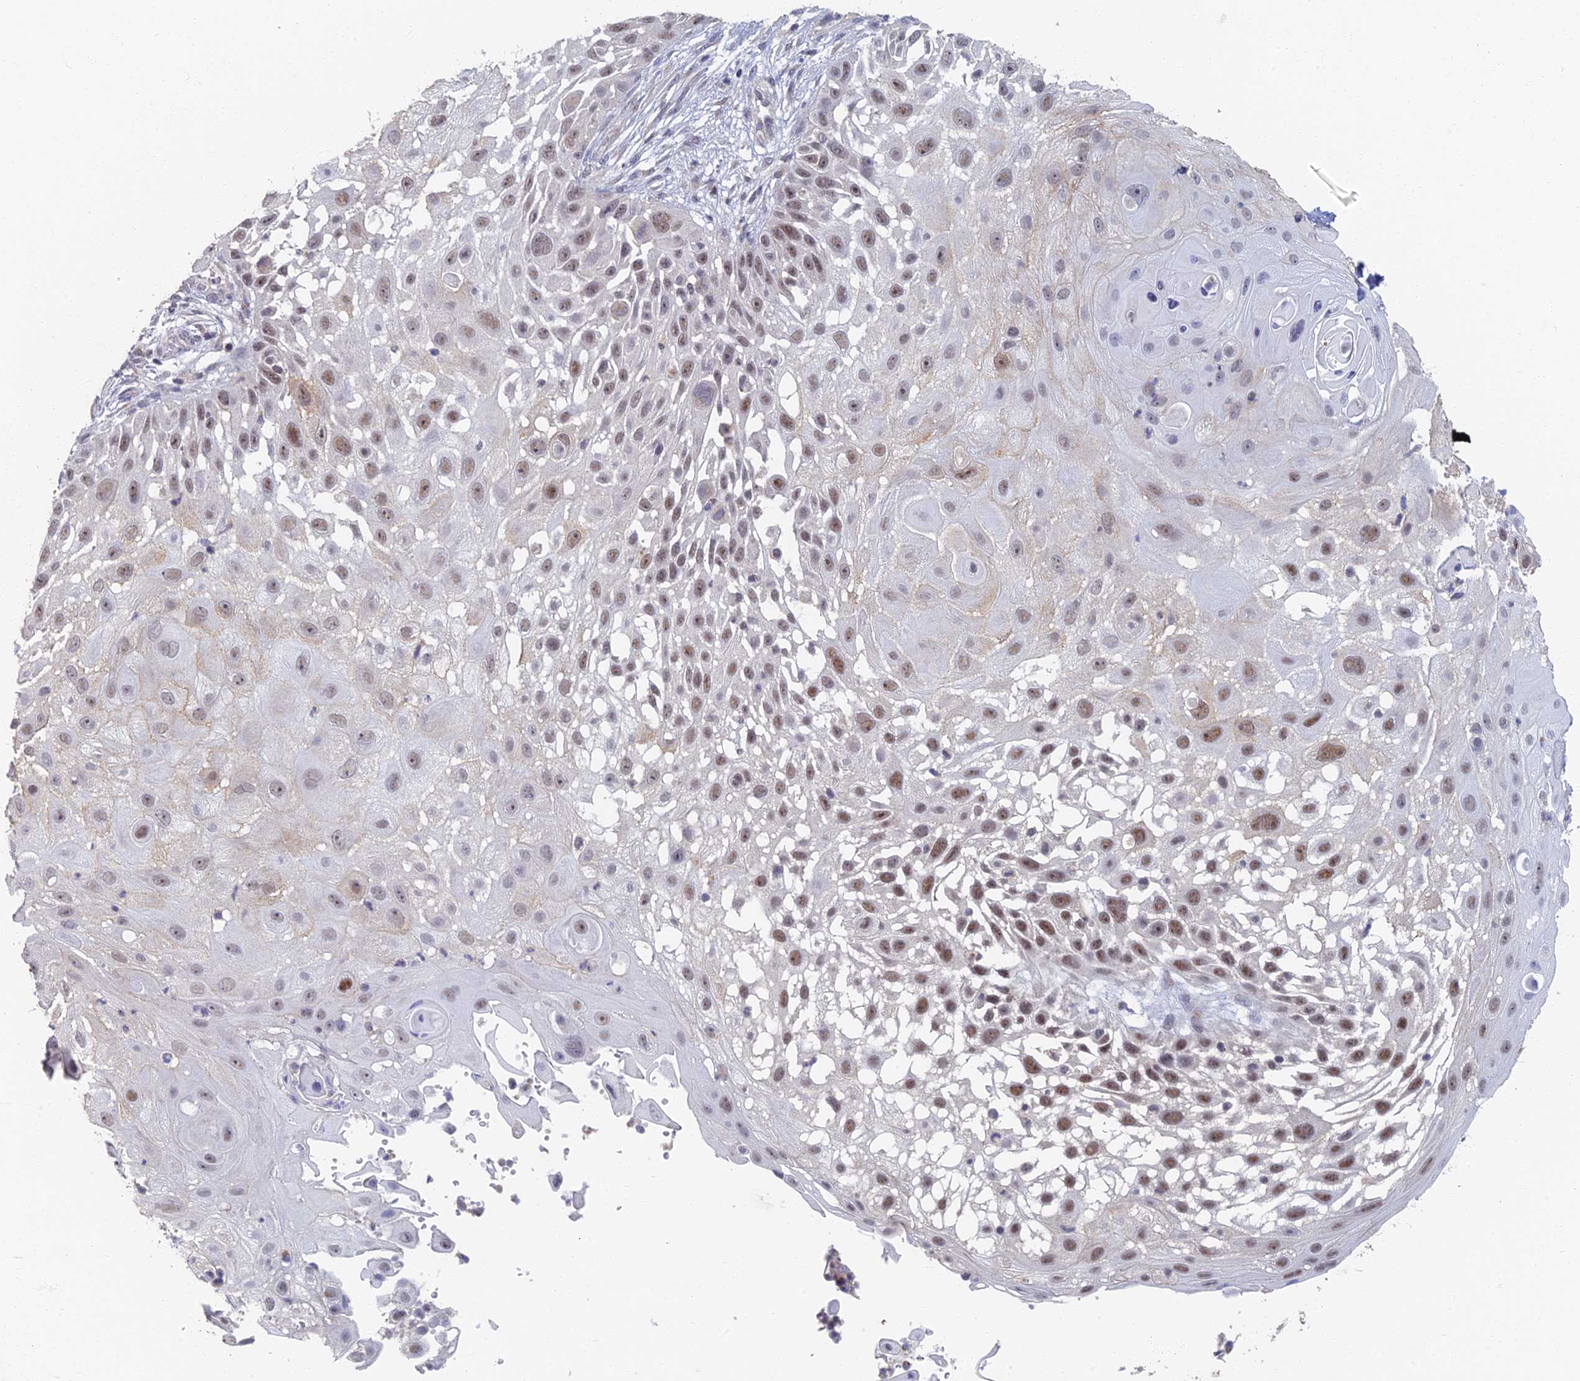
{"staining": {"intensity": "moderate", "quantity": ">75%", "location": "nuclear"}, "tissue": "skin cancer", "cell_type": "Tumor cells", "image_type": "cancer", "snomed": [{"axis": "morphology", "description": "Squamous cell carcinoma, NOS"}, {"axis": "topography", "description": "Skin"}], "caption": "This micrograph exhibits squamous cell carcinoma (skin) stained with IHC to label a protein in brown. The nuclear of tumor cells show moderate positivity for the protein. Nuclei are counter-stained blue.", "gene": "GPATCH1", "patient": {"sex": "female", "age": 44}}